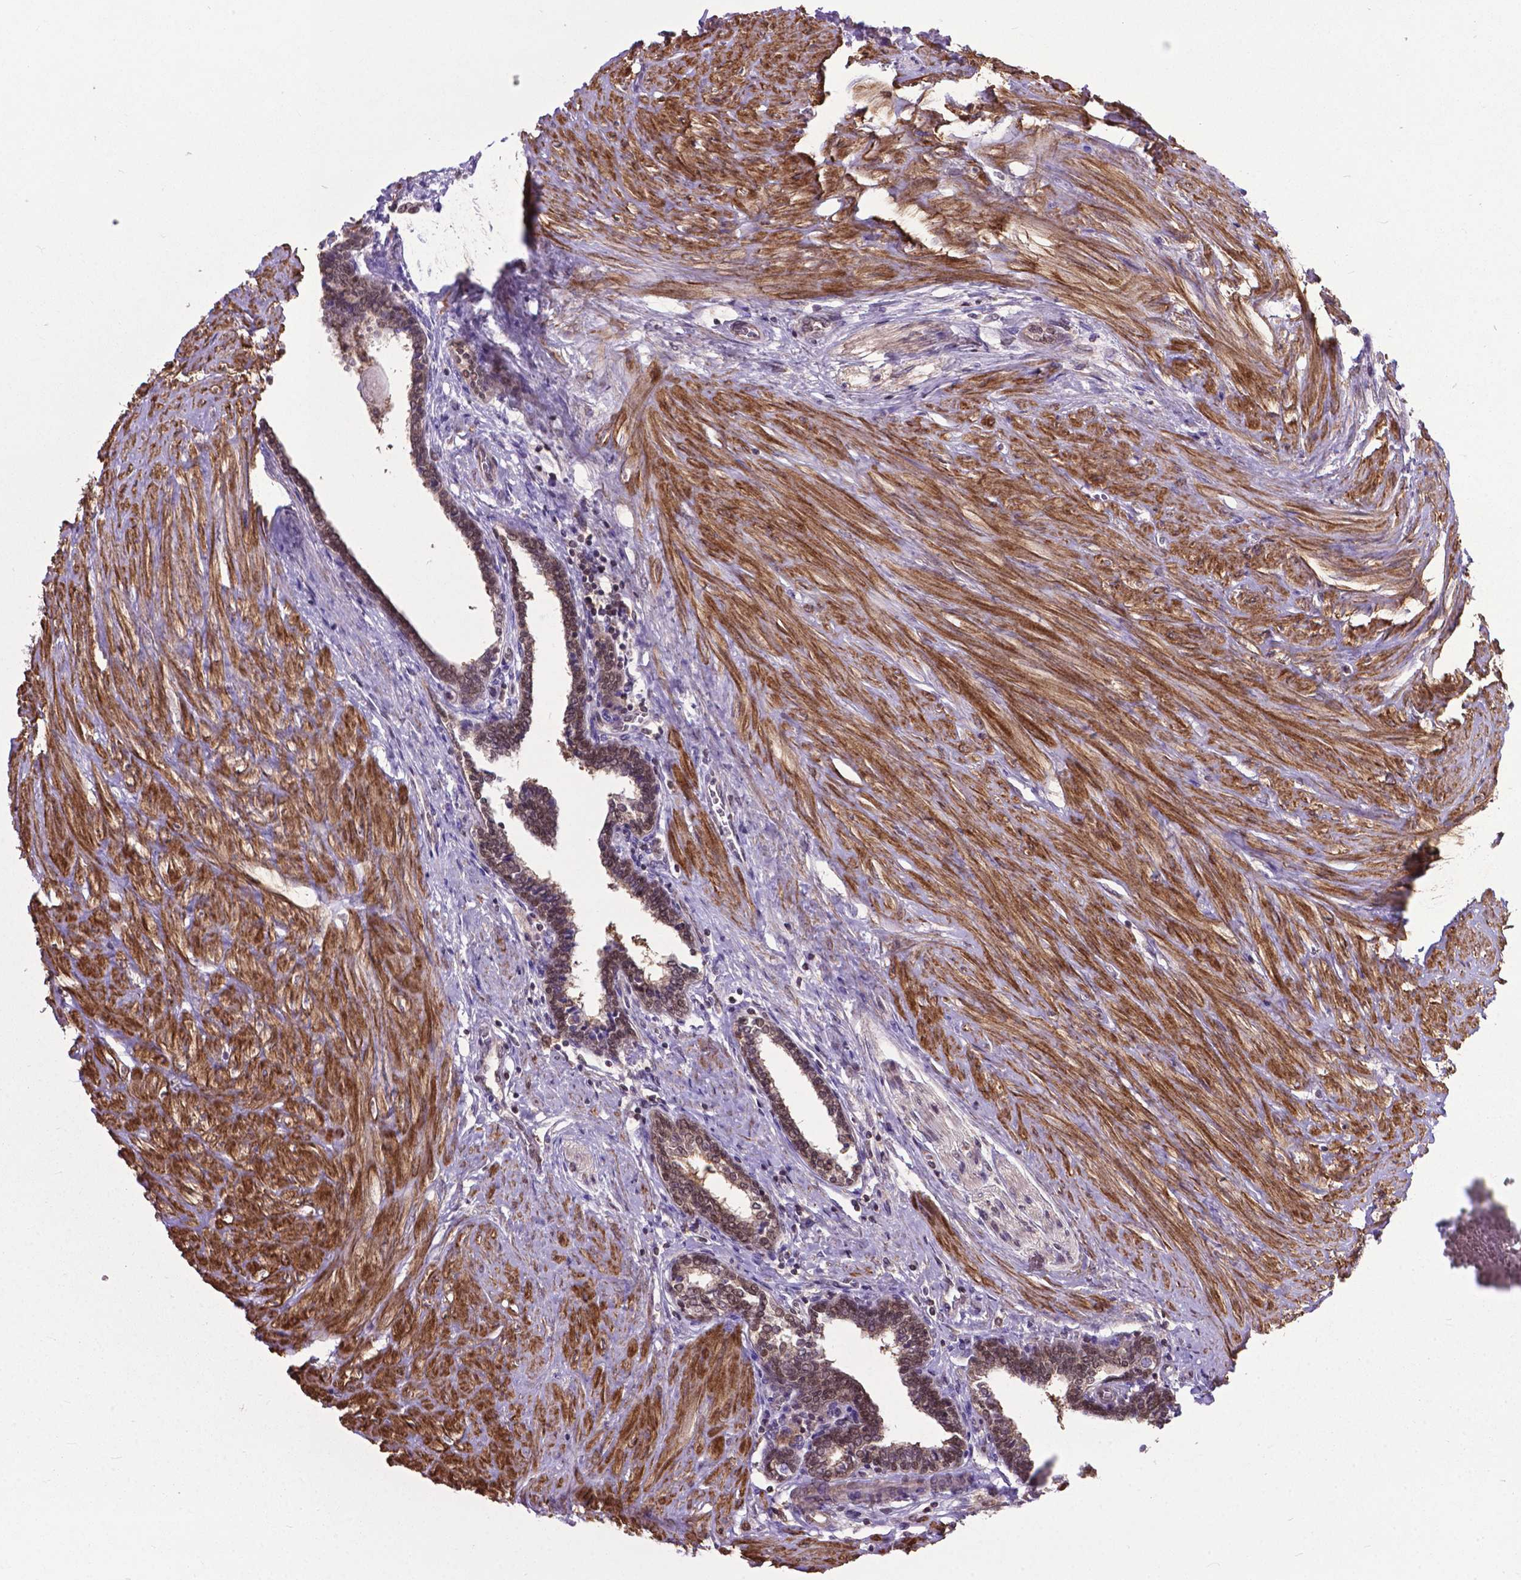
{"staining": {"intensity": "weak", "quantity": "<25%", "location": "cytoplasmic/membranous,nuclear"}, "tissue": "prostate", "cell_type": "Glandular cells", "image_type": "normal", "snomed": [{"axis": "morphology", "description": "Normal tissue, NOS"}, {"axis": "topography", "description": "Prostate"}], "caption": "A high-resolution photomicrograph shows immunohistochemistry (IHC) staining of benign prostate, which demonstrates no significant positivity in glandular cells. The staining was performed using DAB (3,3'-diaminobenzidine) to visualize the protein expression in brown, while the nuclei were stained in blue with hematoxylin (Magnification: 20x).", "gene": "OTUB1", "patient": {"sex": "male", "age": 55}}